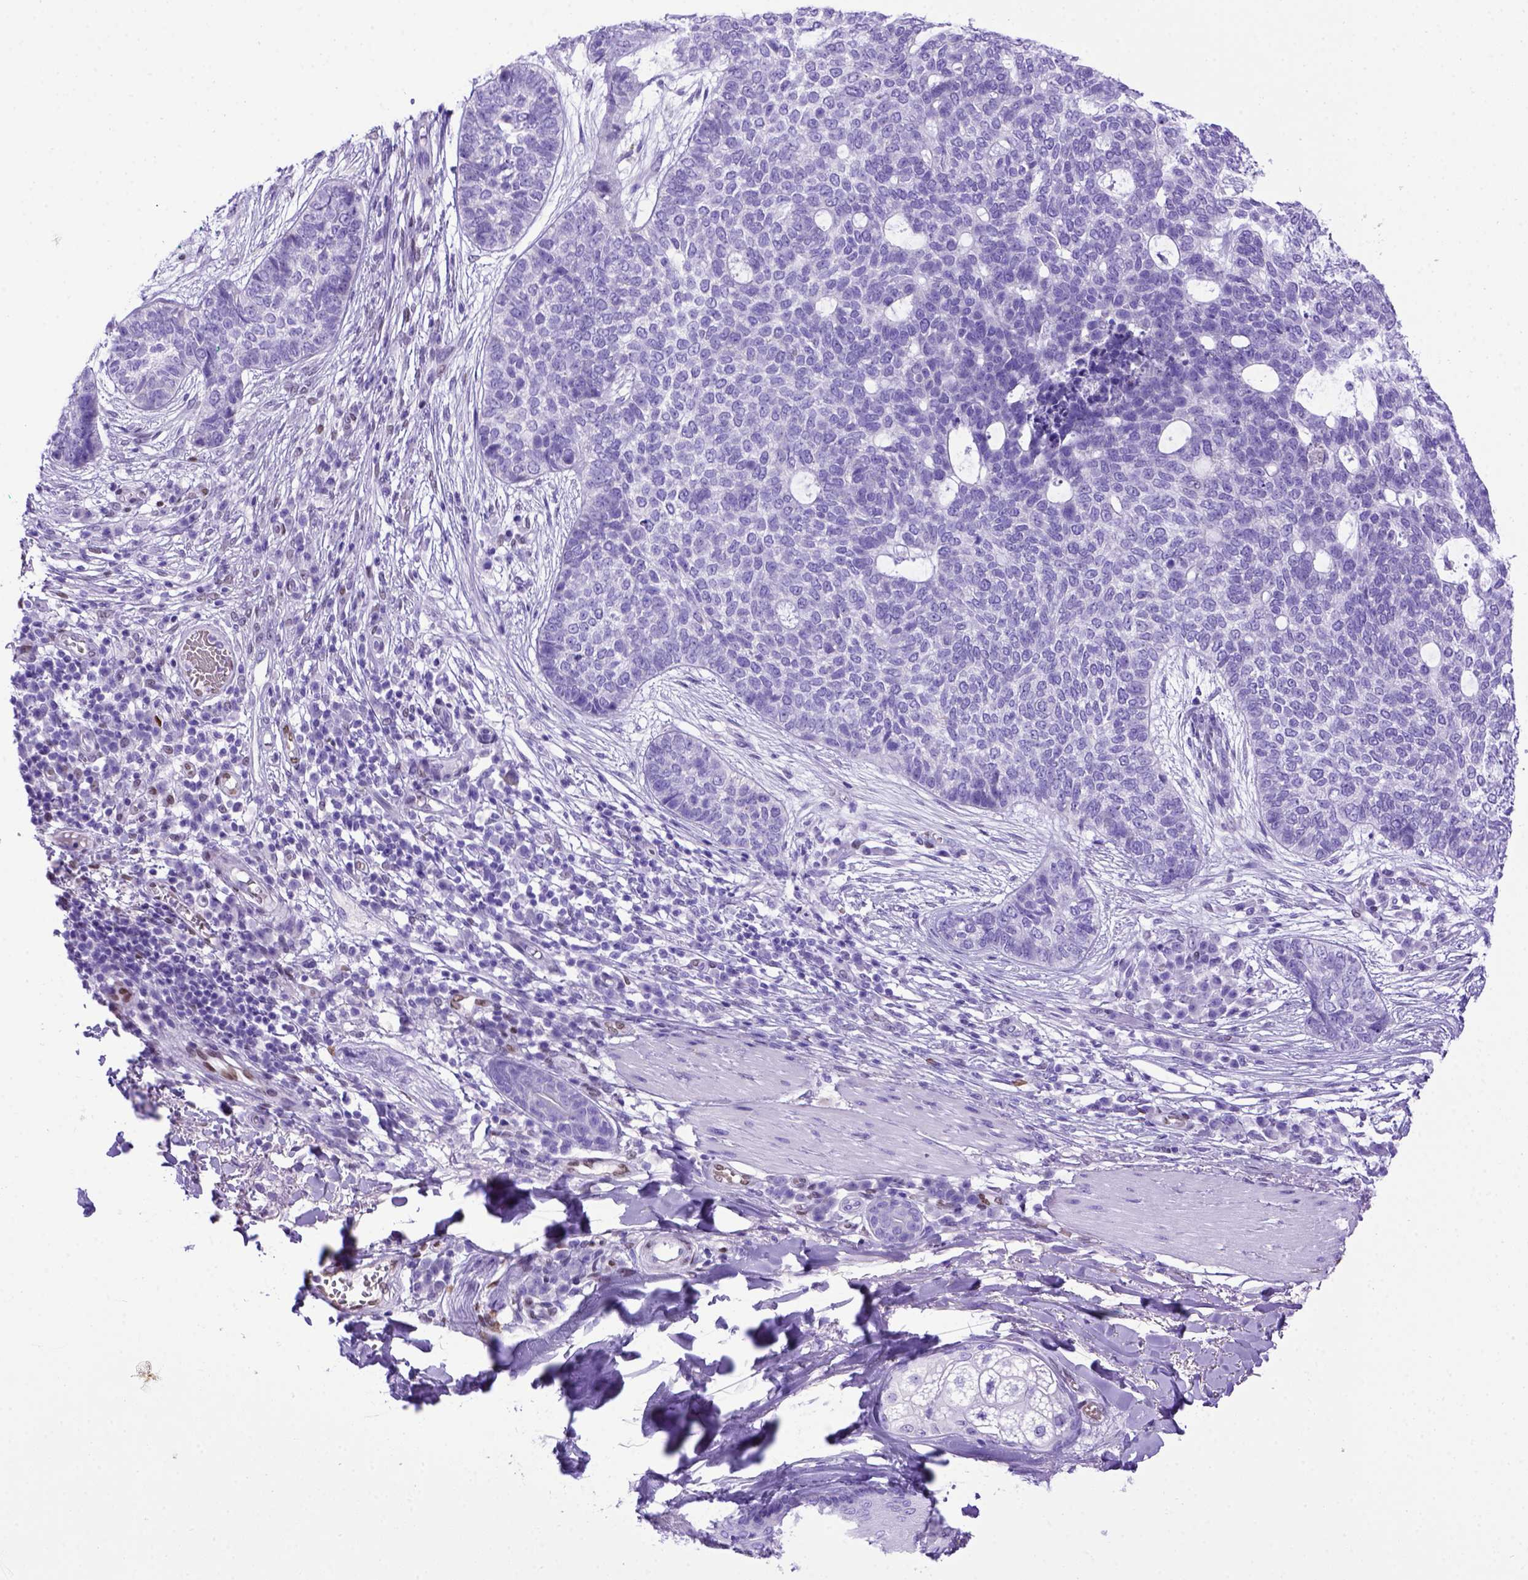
{"staining": {"intensity": "negative", "quantity": "none", "location": "none"}, "tissue": "skin cancer", "cell_type": "Tumor cells", "image_type": "cancer", "snomed": [{"axis": "morphology", "description": "Basal cell carcinoma"}, {"axis": "topography", "description": "Skin"}], "caption": "IHC of human skin cancer (basal cell carcinoma) demonstrates no staining in tumor cells.", "gene": "MEOX2", "patient": {"sex": "female", "age": 69}}